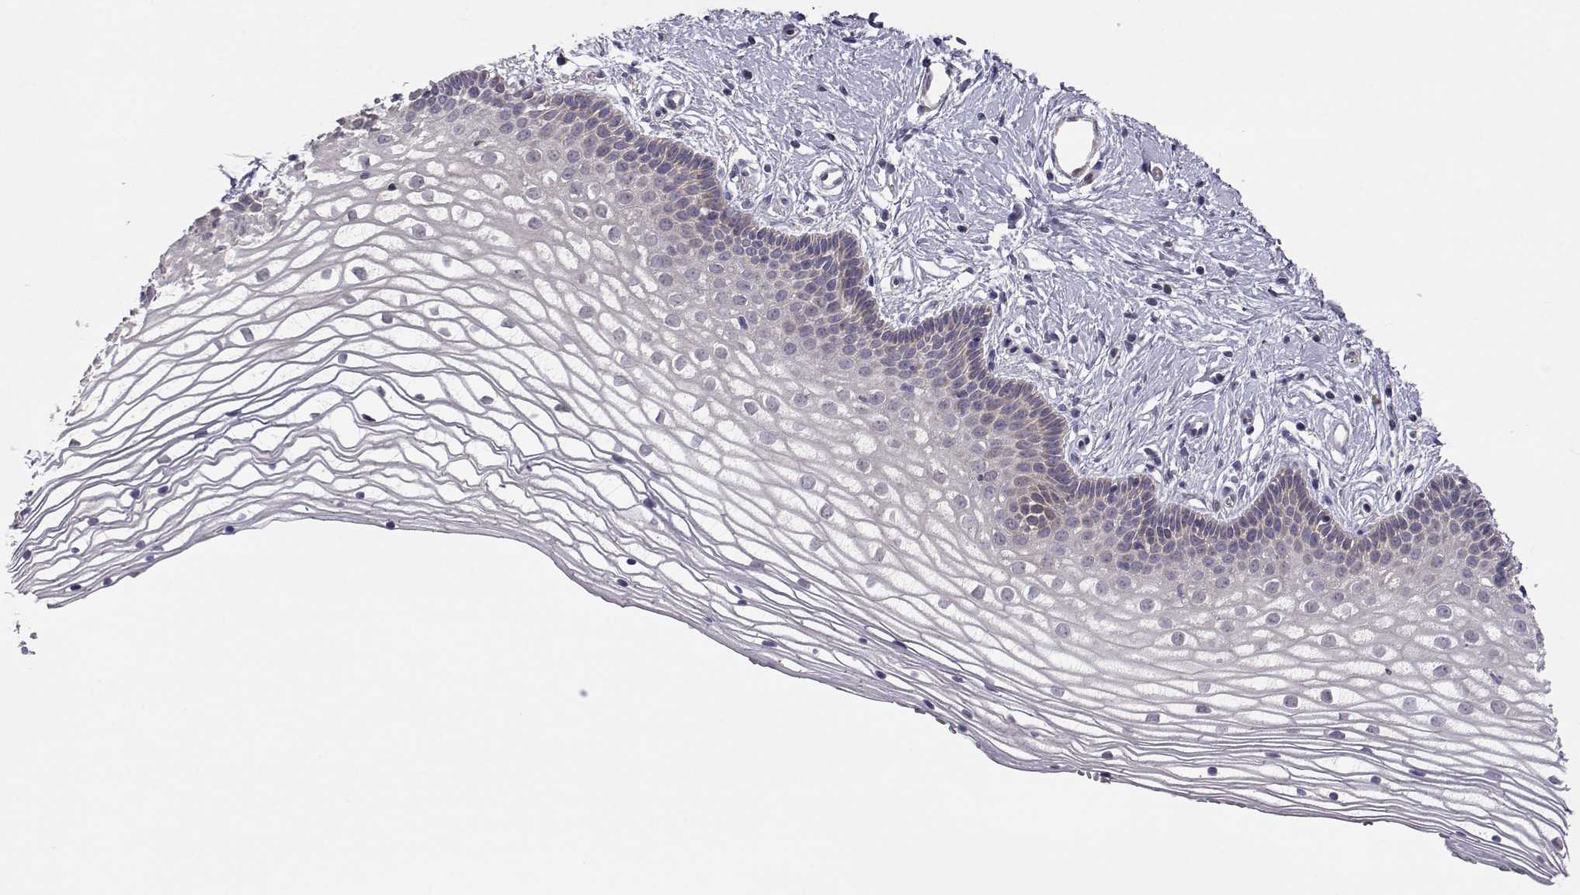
{"staining": {"intensity": "negative", "quantity": "none", "location": "none"}, "tissue": "vagina", "cell_type": "Squamous epithelial cells", "image_type": "normal", "snomed": [{"axis": "morphology", "description": "Normal tissue, NOS"}, {"axis": "topography", "description": "Vagina"}], "caption": "Human vagina stained for a protein using immunohistochemistry (IHC) displays no staining in squamous epithelial cells.", "gene": "NCAM2", "patient": {"sex": "female", "age": 36}}